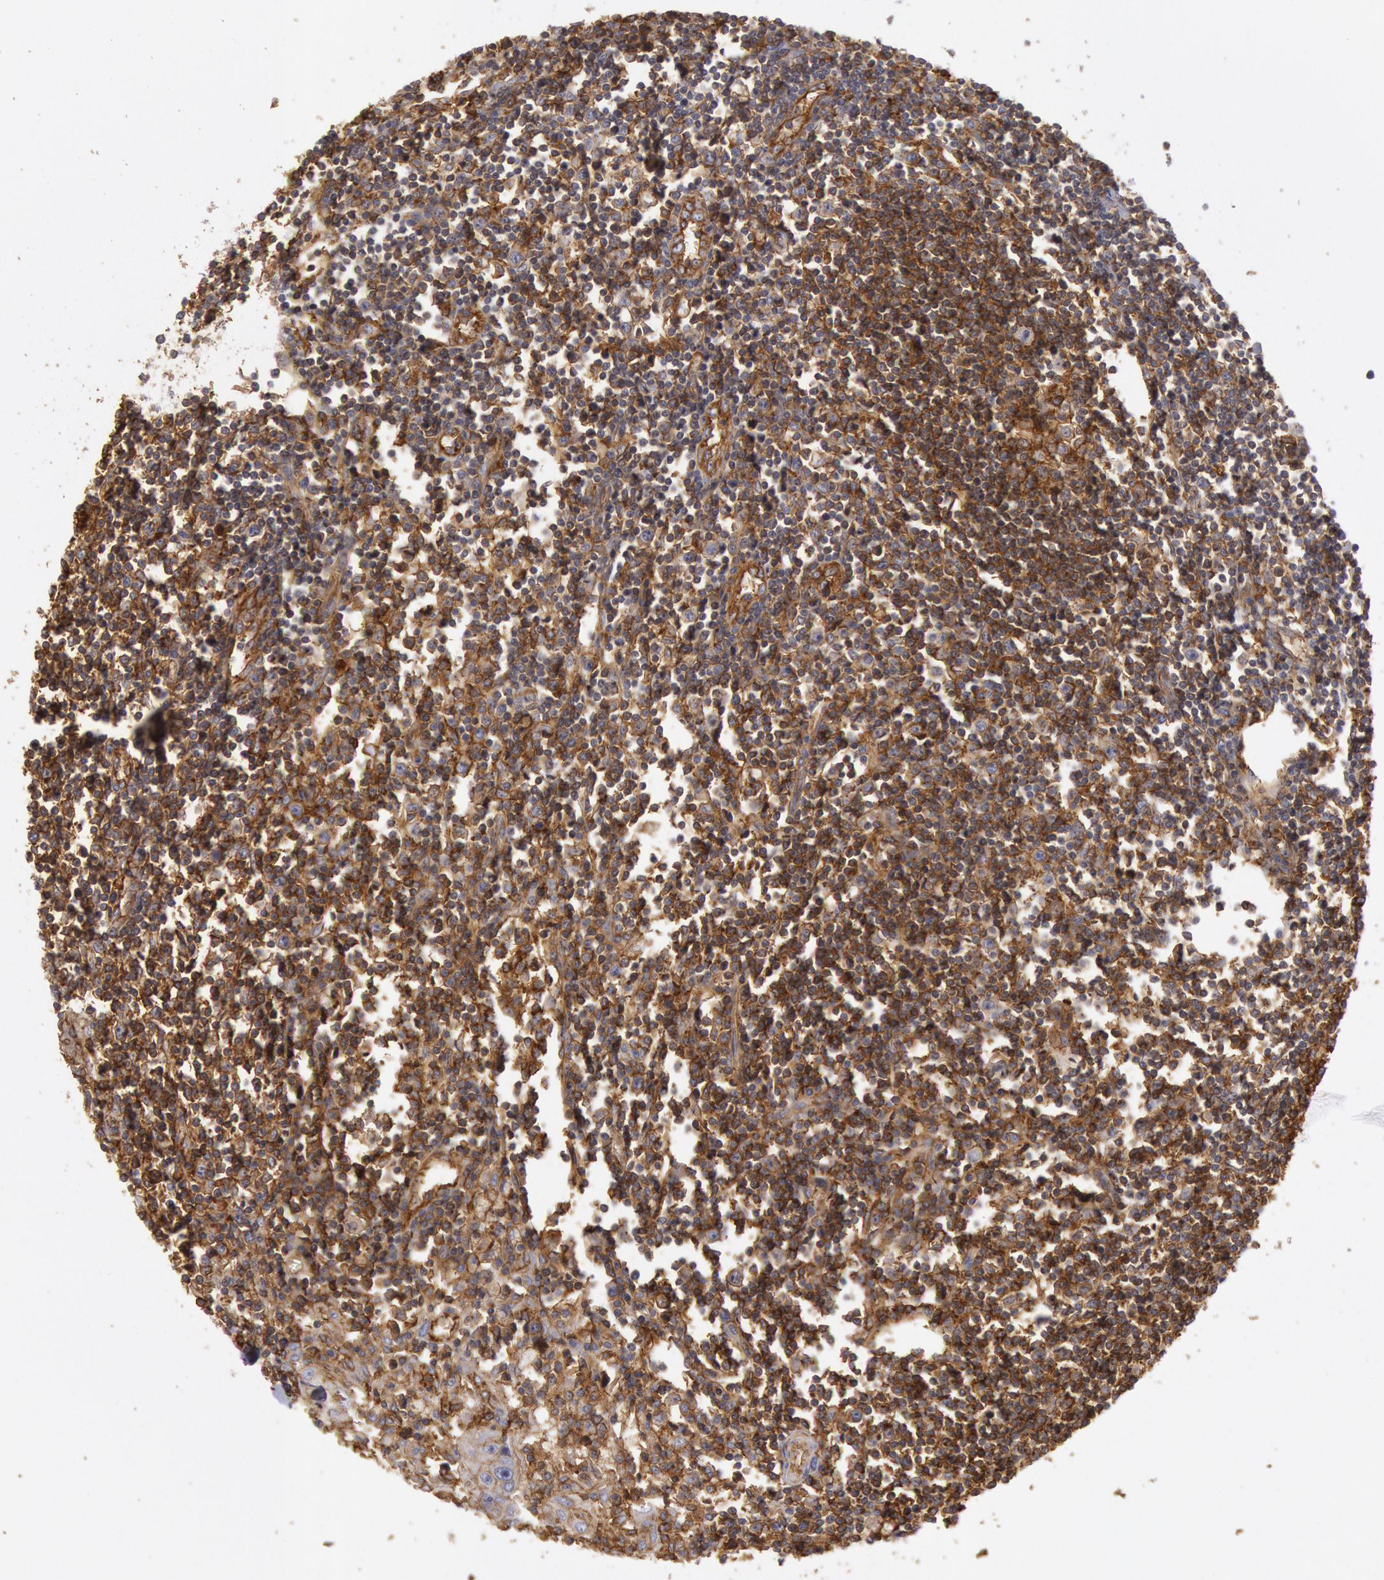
{"staining": {"intensity": "moderate", "quantity": ">75%", "location": "cytoplasmic/membranous"}, "tissue": "head and neck cancer", "cell_type": "Tumor cells", "image_type": "cancer", "snomed": [{"axis": "morphology", "description": "Squamous cell carcinoma, NOS"}, {"axis": "topography", "description": "Head-Neck"}], "caption": "The micrograph demonstrates a brown stain indicating the presence of a protein in the cytoplasmic/membranous of tumor cells in squamous cell carcinoma (head and neck). (Stains: DAB in brown, nuclei in blue, Microscopy: brightfield microscopy at high magnification).", "gene": "SNAP23", "patient": {"sex": "male", "age": 64}}